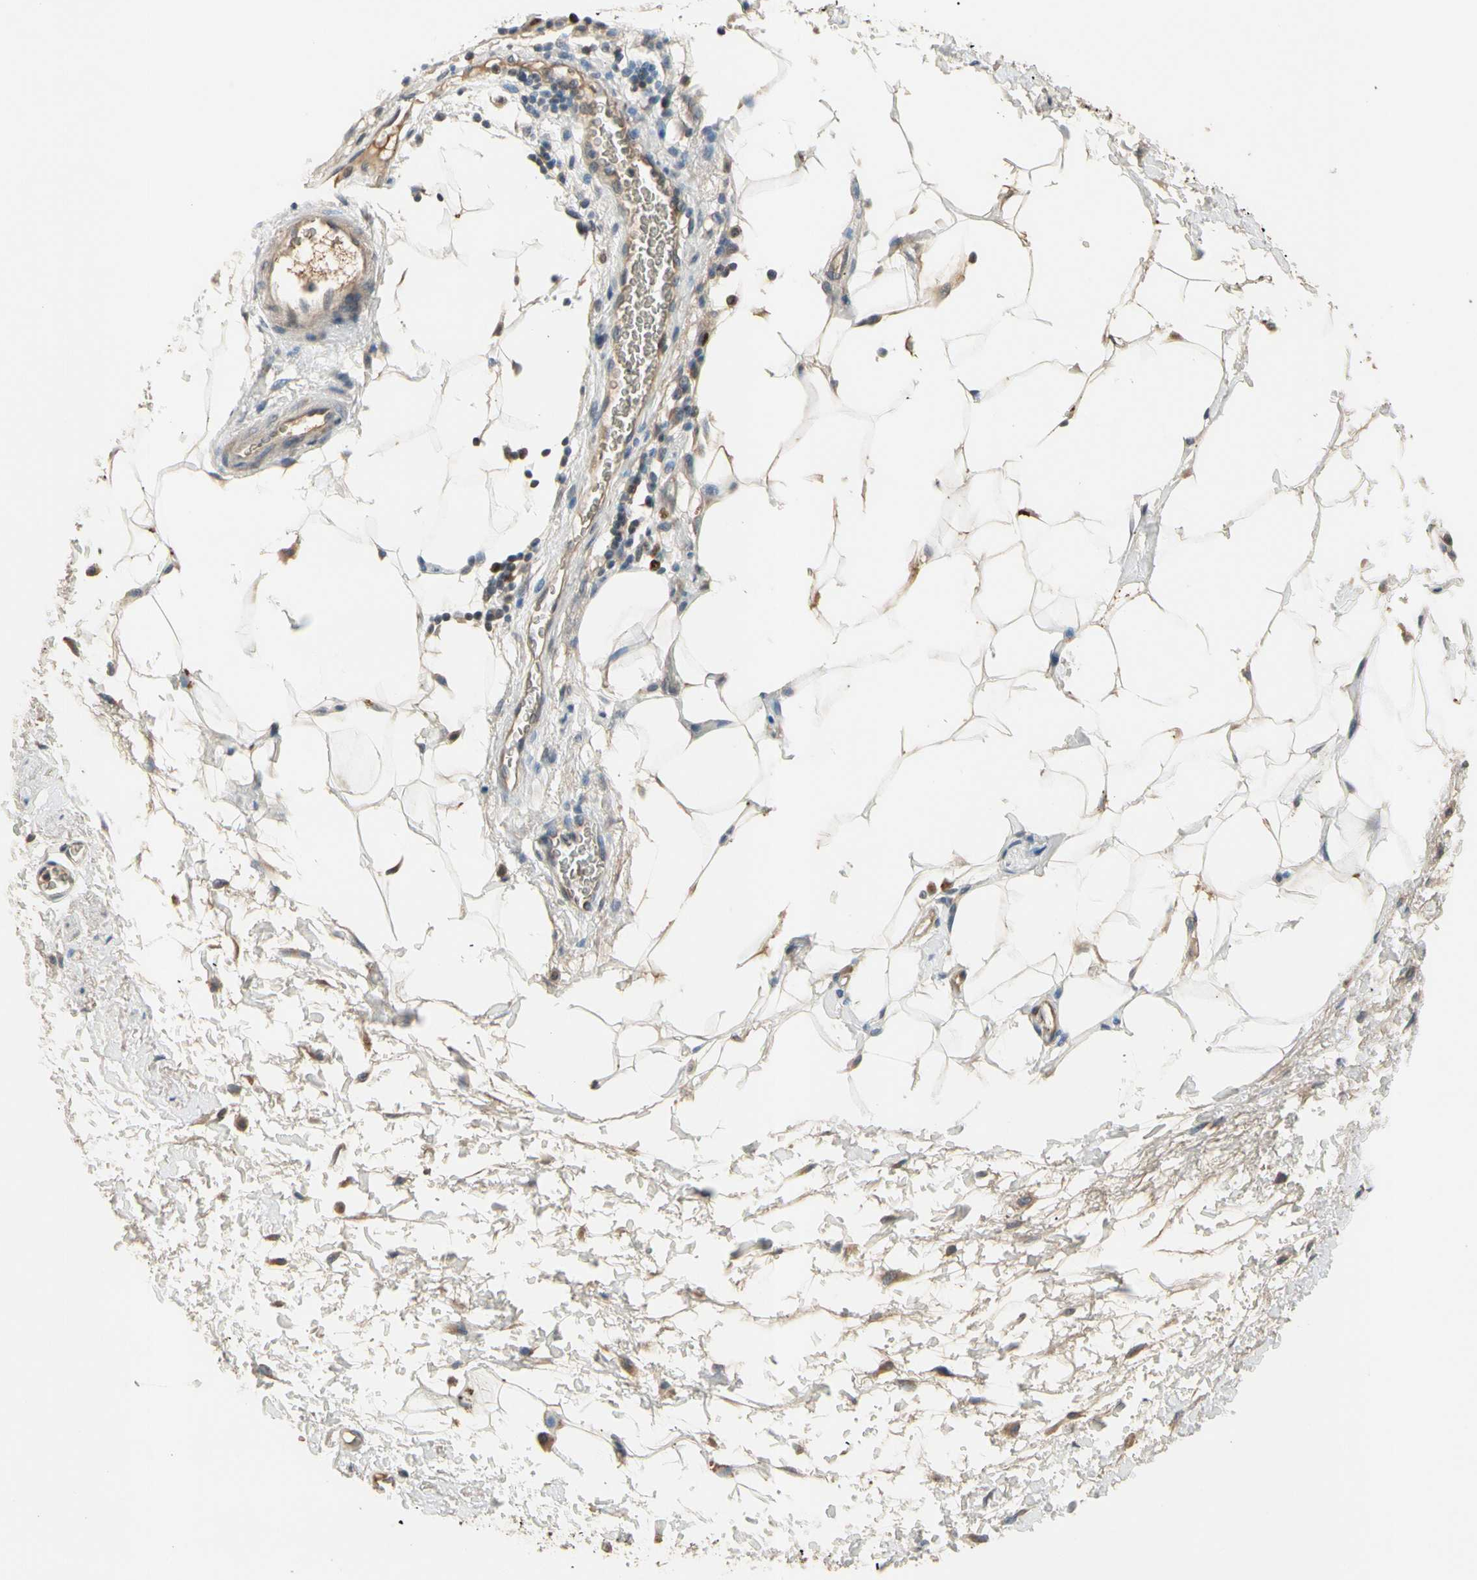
{"staining": {"intensity": "negative", "quantity": "none", "location": "none"}, "tissue": "adipose tissue", "cell_type": "Adipocytes", "image_type": "normal", "snomed": [{"axis": "morphology", "description": "Normal tissue, NOS"}, {"axis": "topography", "description": "Soft tissue"}, {"axis": "topography", "description": "Peripheral nerve tissue"}], "caption": "Adipocytes show no significant protein staining in unremarkable adipose tissue. (DAB (3,3'-diaminobenzidine) immunohistochemistry (IHC) with hematoxylin counter stain).", "gene": "ZKSCAN3", "patient": {"sex": "female", "age": 71}}